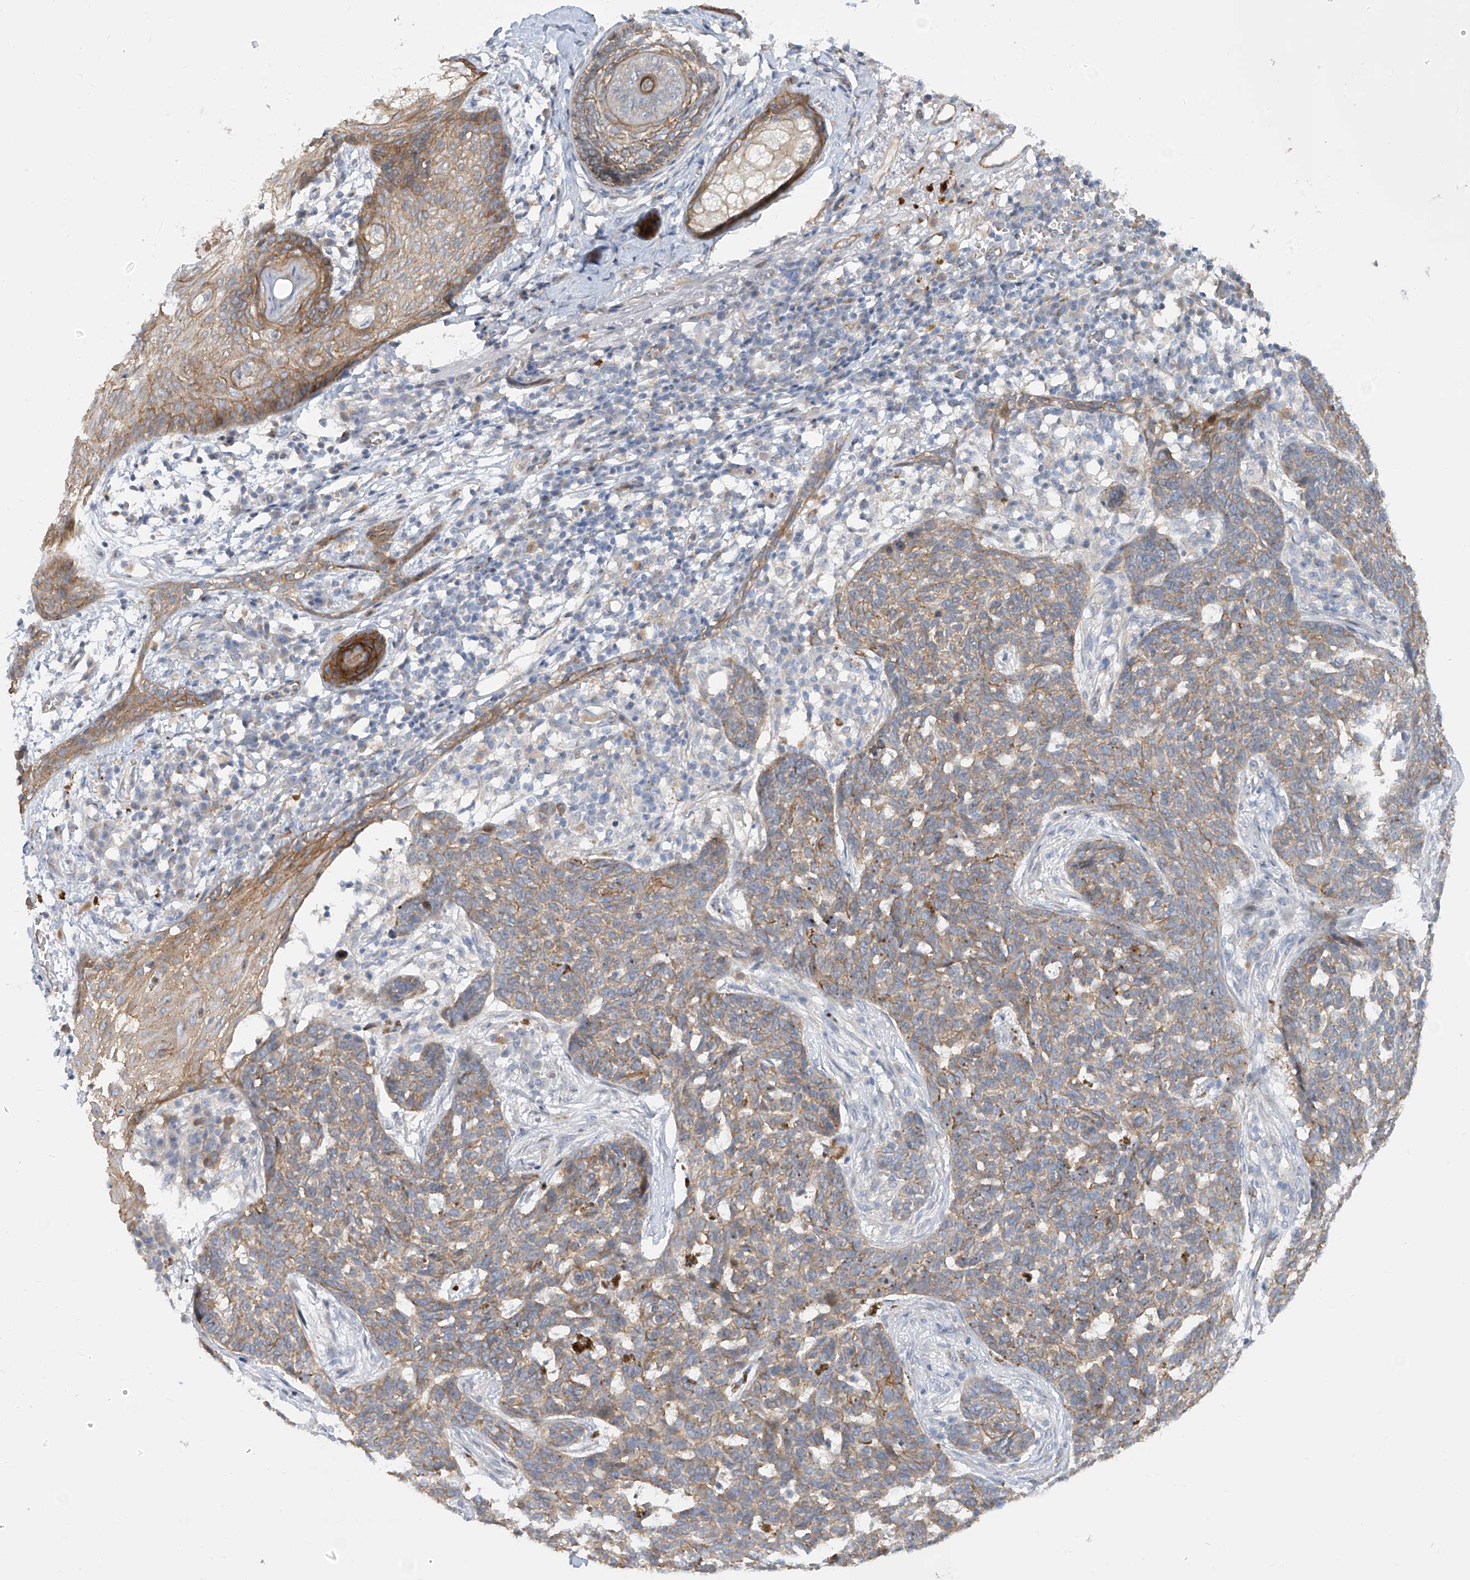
{"staining": {"intensity": "moderate", "quantity": "25%-75%", "location": "cytoplasmic/membranous"}, "tissue": "skin cancer", "cell_type": "Tumor cells", "image_type": "cancer", "snomed": [{"axis": "morphology", "description": "Basal cell carcinoma"}, {"axis": "topography", "description": "Skin"}], "caption": "About 25%-75% of tumor cells in human basal cell carcinoma (skin) reveal moderate cytoplasmic/membranous protein expression as visualized by brown immunohistochemical staining.", "gene": "LRRC1", "patient": {"sex": "male", "age": 85}}